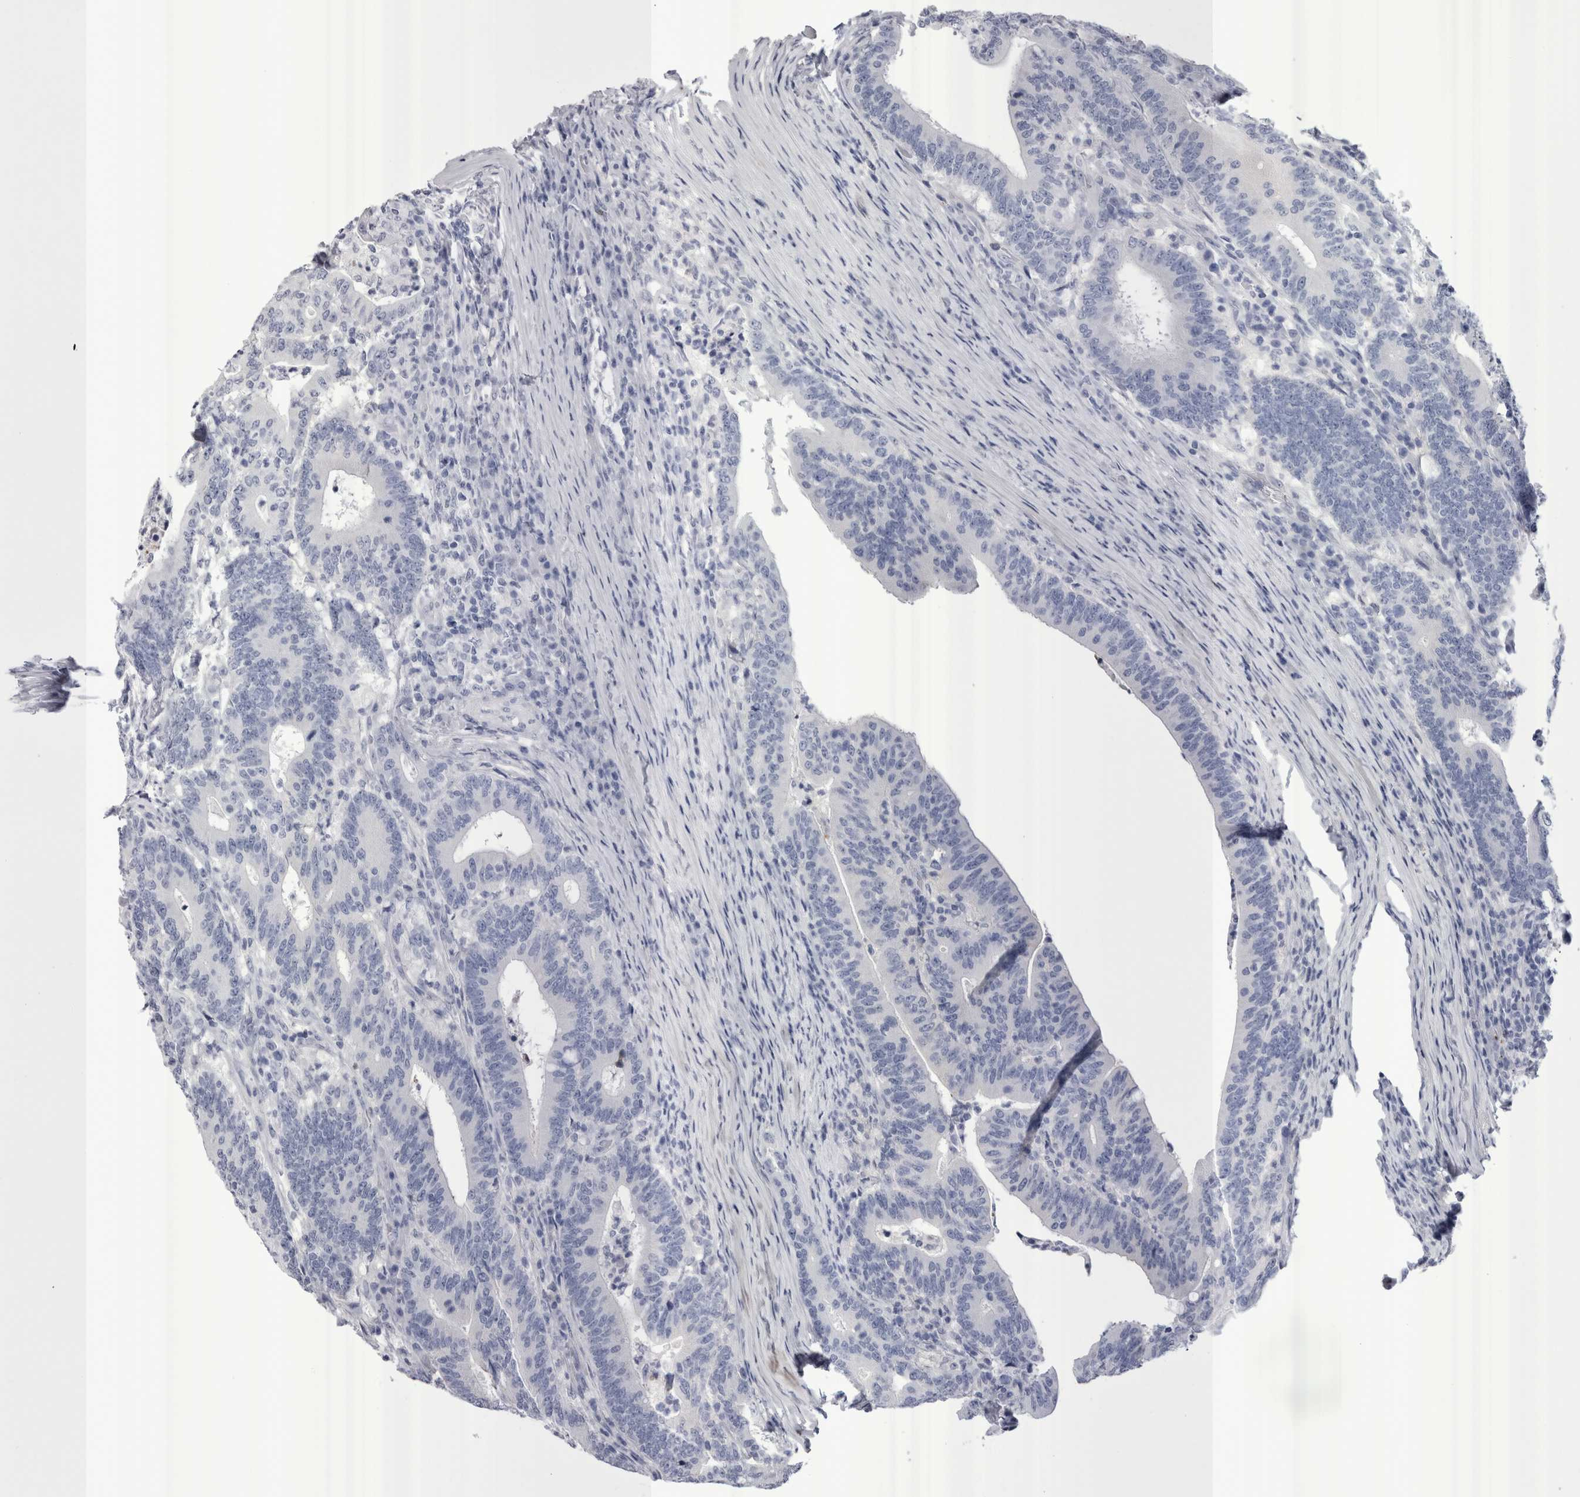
{"staining": {"intensity": "negative", "quantity": "none", "location": "none"}, "tissue": "colorectal cancer", "cell_type": "Tumor cells", "image_type": "cancer", "snomed": [{"axis": "morphology", "description": "Adenocarcinoma, NOS"}, {"axis": "topography", "description": "Colon"}], "caption": "This photomicrograph is of colorectal cancer stained with immunohistochemistry (IHC) to label a protein in brown with the nuclei are counter-stained blue. There is no positivity in tumor cells. (Brightfield microscopy of DAB immunohistochemistry at high magnification).", "gene": "PWP2", "patient": {"sex": "female", "age": 66}}